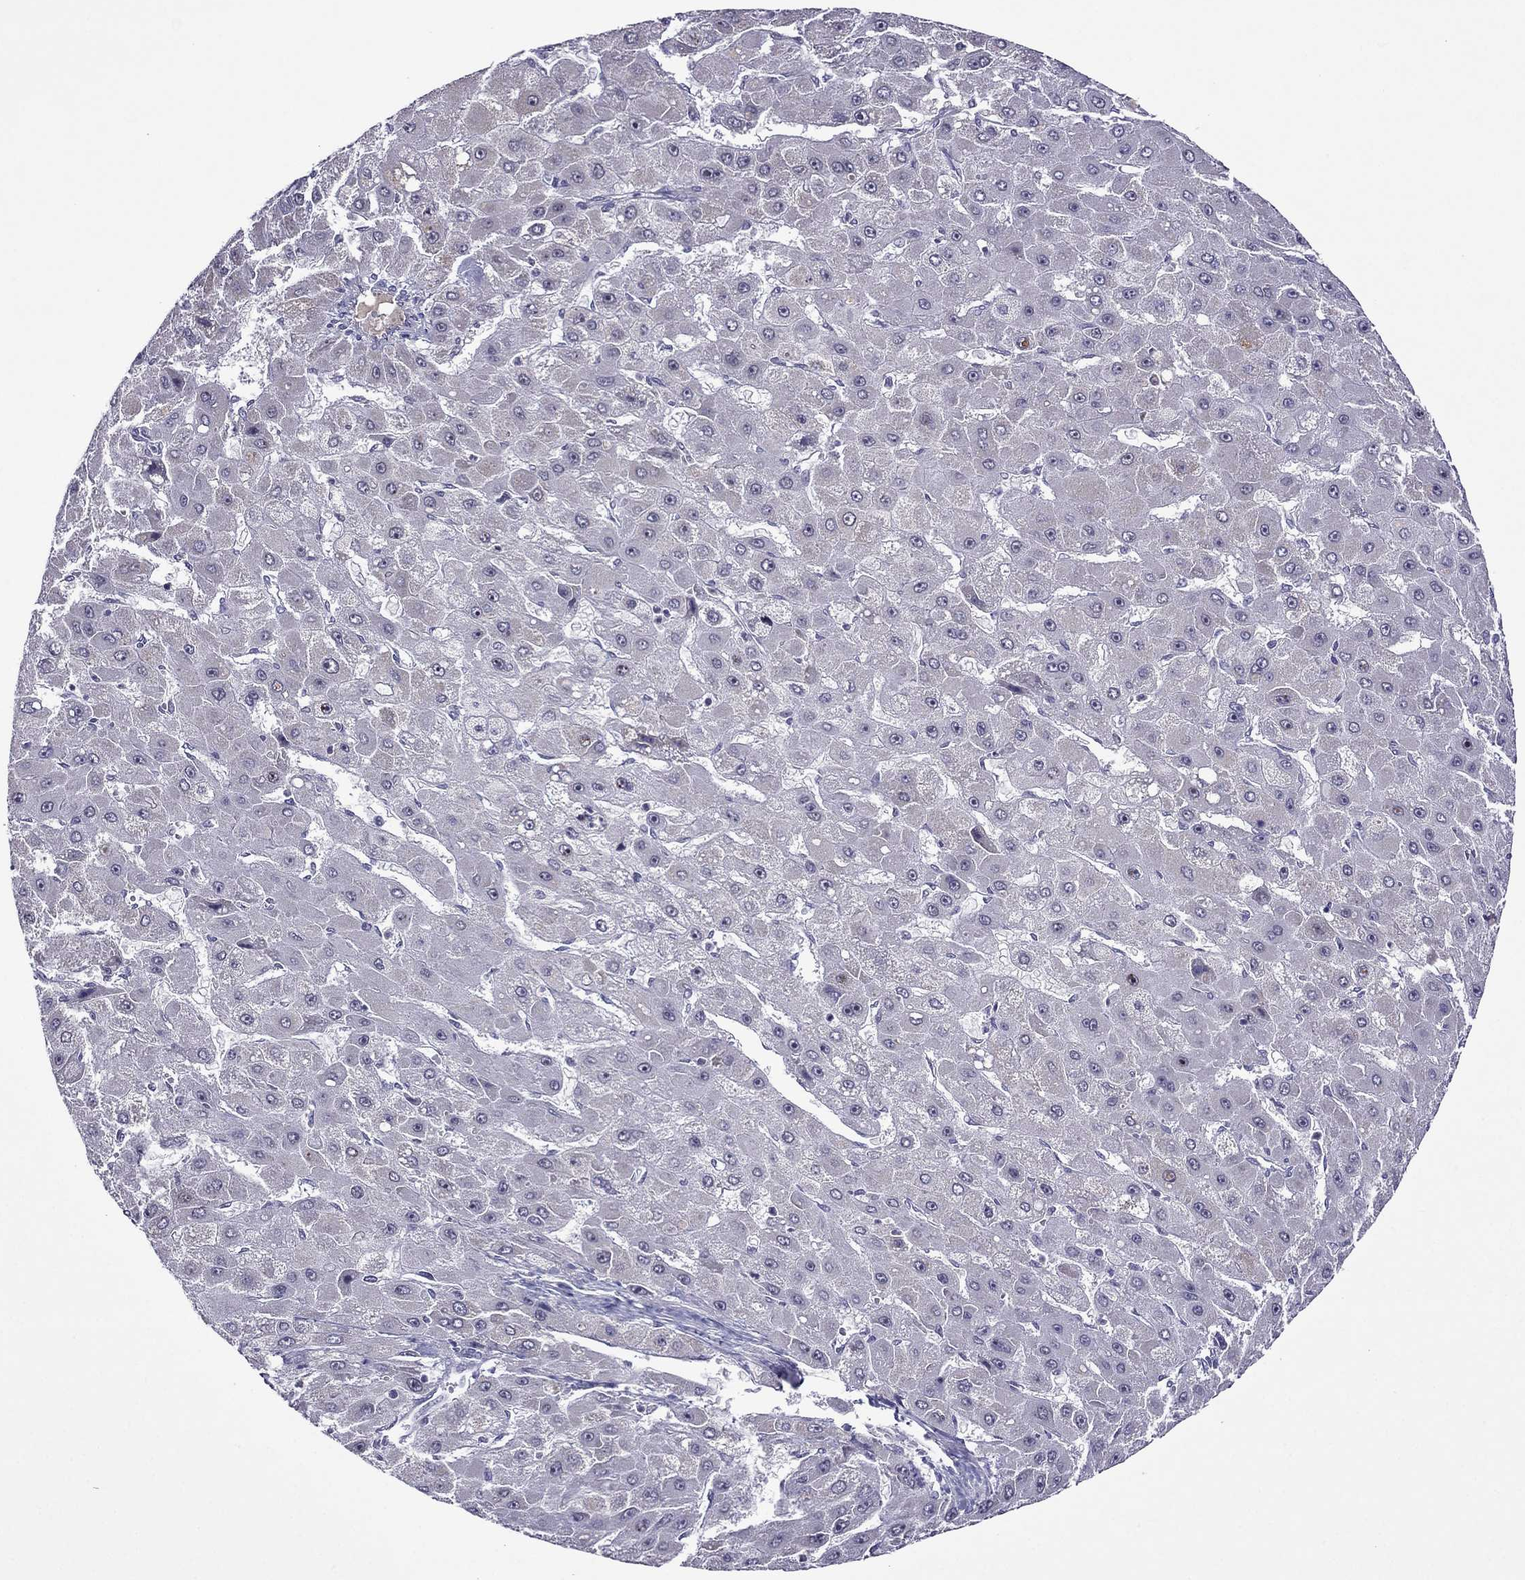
{"staining": {"intensity": "negative", "quantity": "none", "location": "none"}, "tissue": "liver cancer", "cell_type": "Tumor cells", "image_type": "cancer", "snomed": [{"axis": "morphology", "description": "Carcinoma, Hepatocellular, NOS"}, {"axis": "topography", "description": "Liver"}], "caption": "An immunohistochemistry micrograph of liver cancer is shown. There is no staining in tumor cells of liver cancer. (Stains: DAB (3,3'-diaminobenzidine) immunohistochemistry (IHC) with hematoxylin counter stain, Microscopy: brightfield microscopy at high magnification).", "gene": "SPTBN4", "patient": {"sex": "female", "age": 25}}